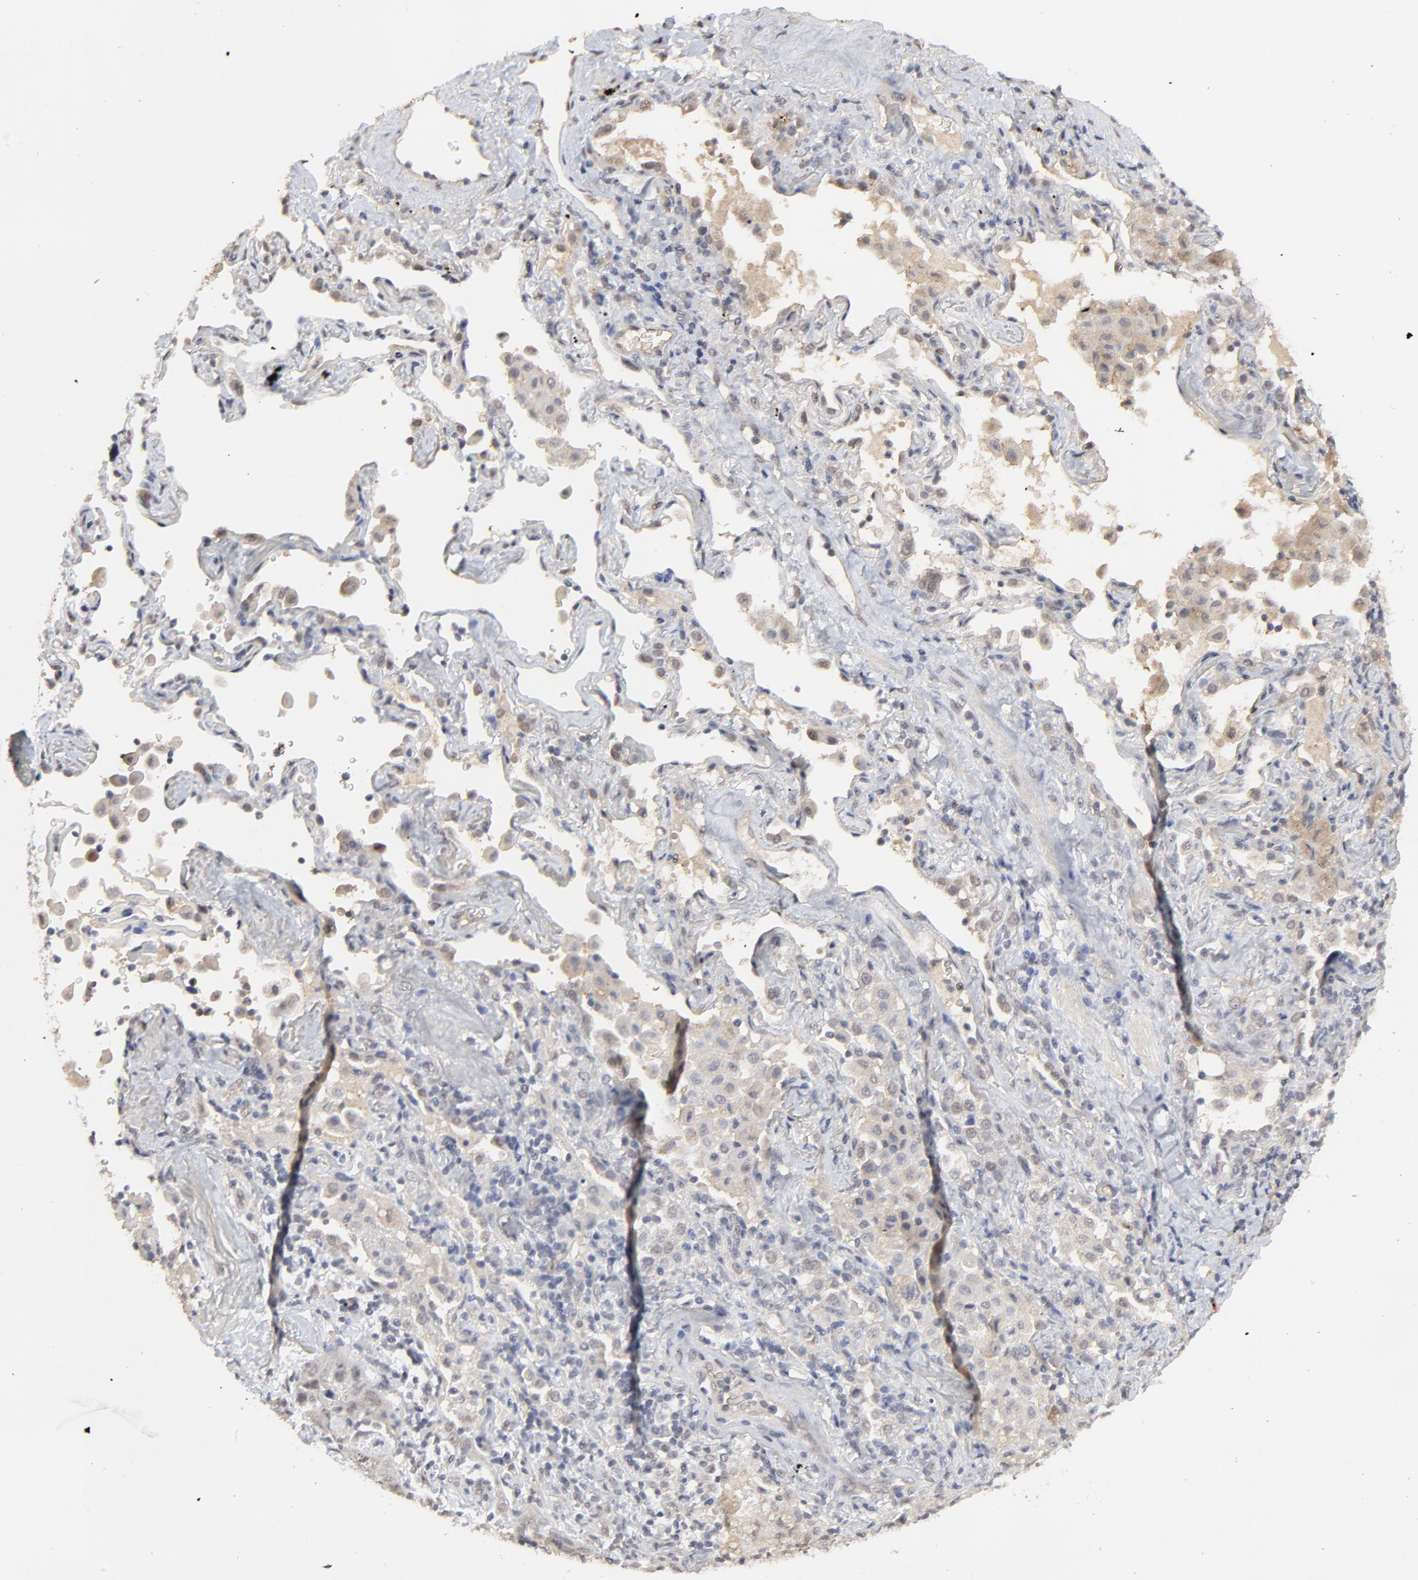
{"staining": {"intensity": "weak", "quantity": "<25%", "location": "nuclear"}, "tissue": "lung cancer", "cell_type": "Tumor cells", "image_type": "cancer", "snomed": [{"axis": "morphology", "description": "Squamous cell carcinoma, NOS"}, {"axis": "topography", "description": "Lung"}], "caption": "This micrograph is of lung cancer (squamous cell carcinoma) stained with immunohistochemistry to label a protein in brown with the nuclei are counter-stained blue. There is no positivity in tumor cells. Brightfield microscopy of IHC stained with DAB (3,3'-diaminobenzidine) (brown) and hematoxylin (blue), captured at high magnification.", "gene": "FAM199X", "patient": {"sex": "female", "age": 67}}